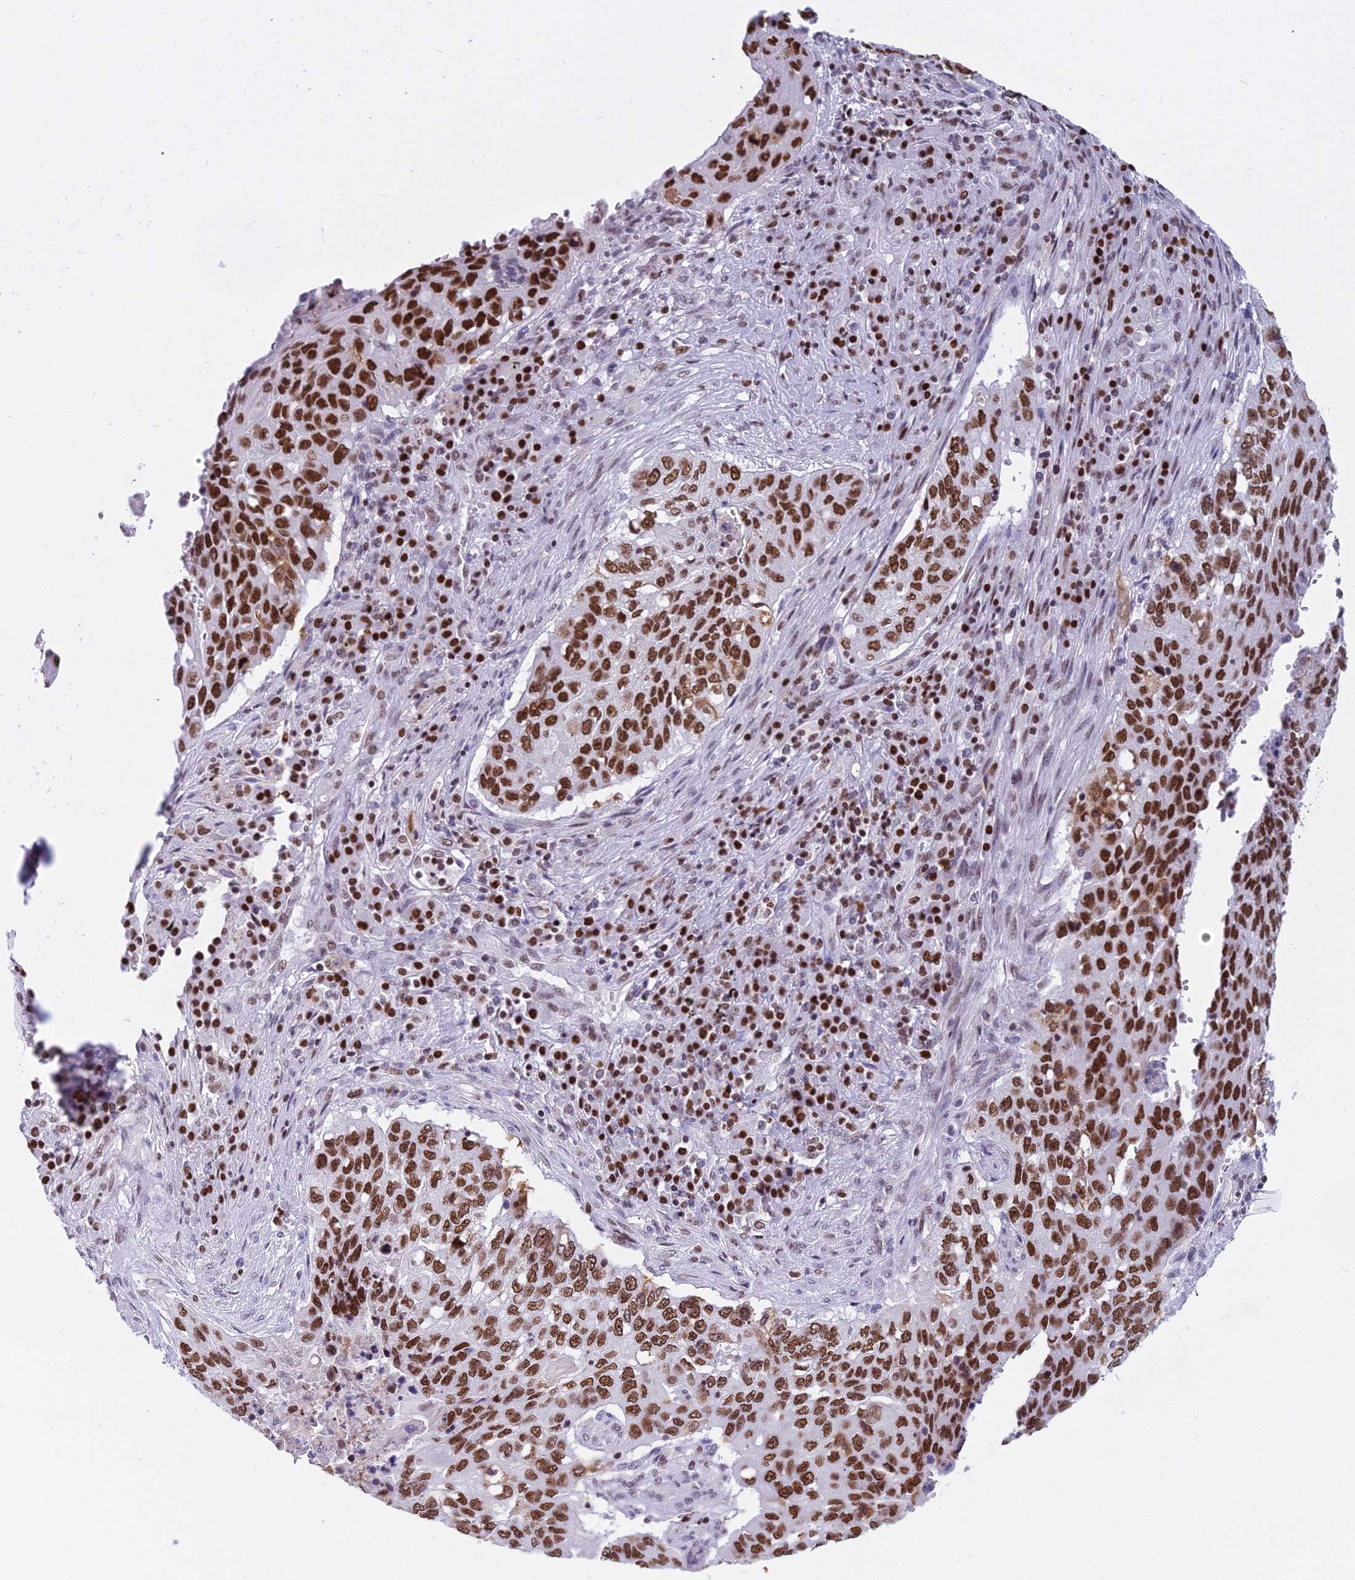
{"staining": {"intensity": "strong", "quantity": ">75%", "location": "nuclear"}, "tissue": "lung cancer", "cell_type": "Tumor cells", "image_type": "cancer", "snomed": [{"axis": "morphology", "description": "Squamous cell carcinoma, NOS"}, {"axis": "topography", "description": "Lung"}], "caption": "A high-resolution image shows IHC staining of lung squamous cell carcinoma, which exhibits strong nuclear staining in approximately >75% of tumor cells.", "gene": "PARP1", "patient": {"sex": "female", "age": 63}}